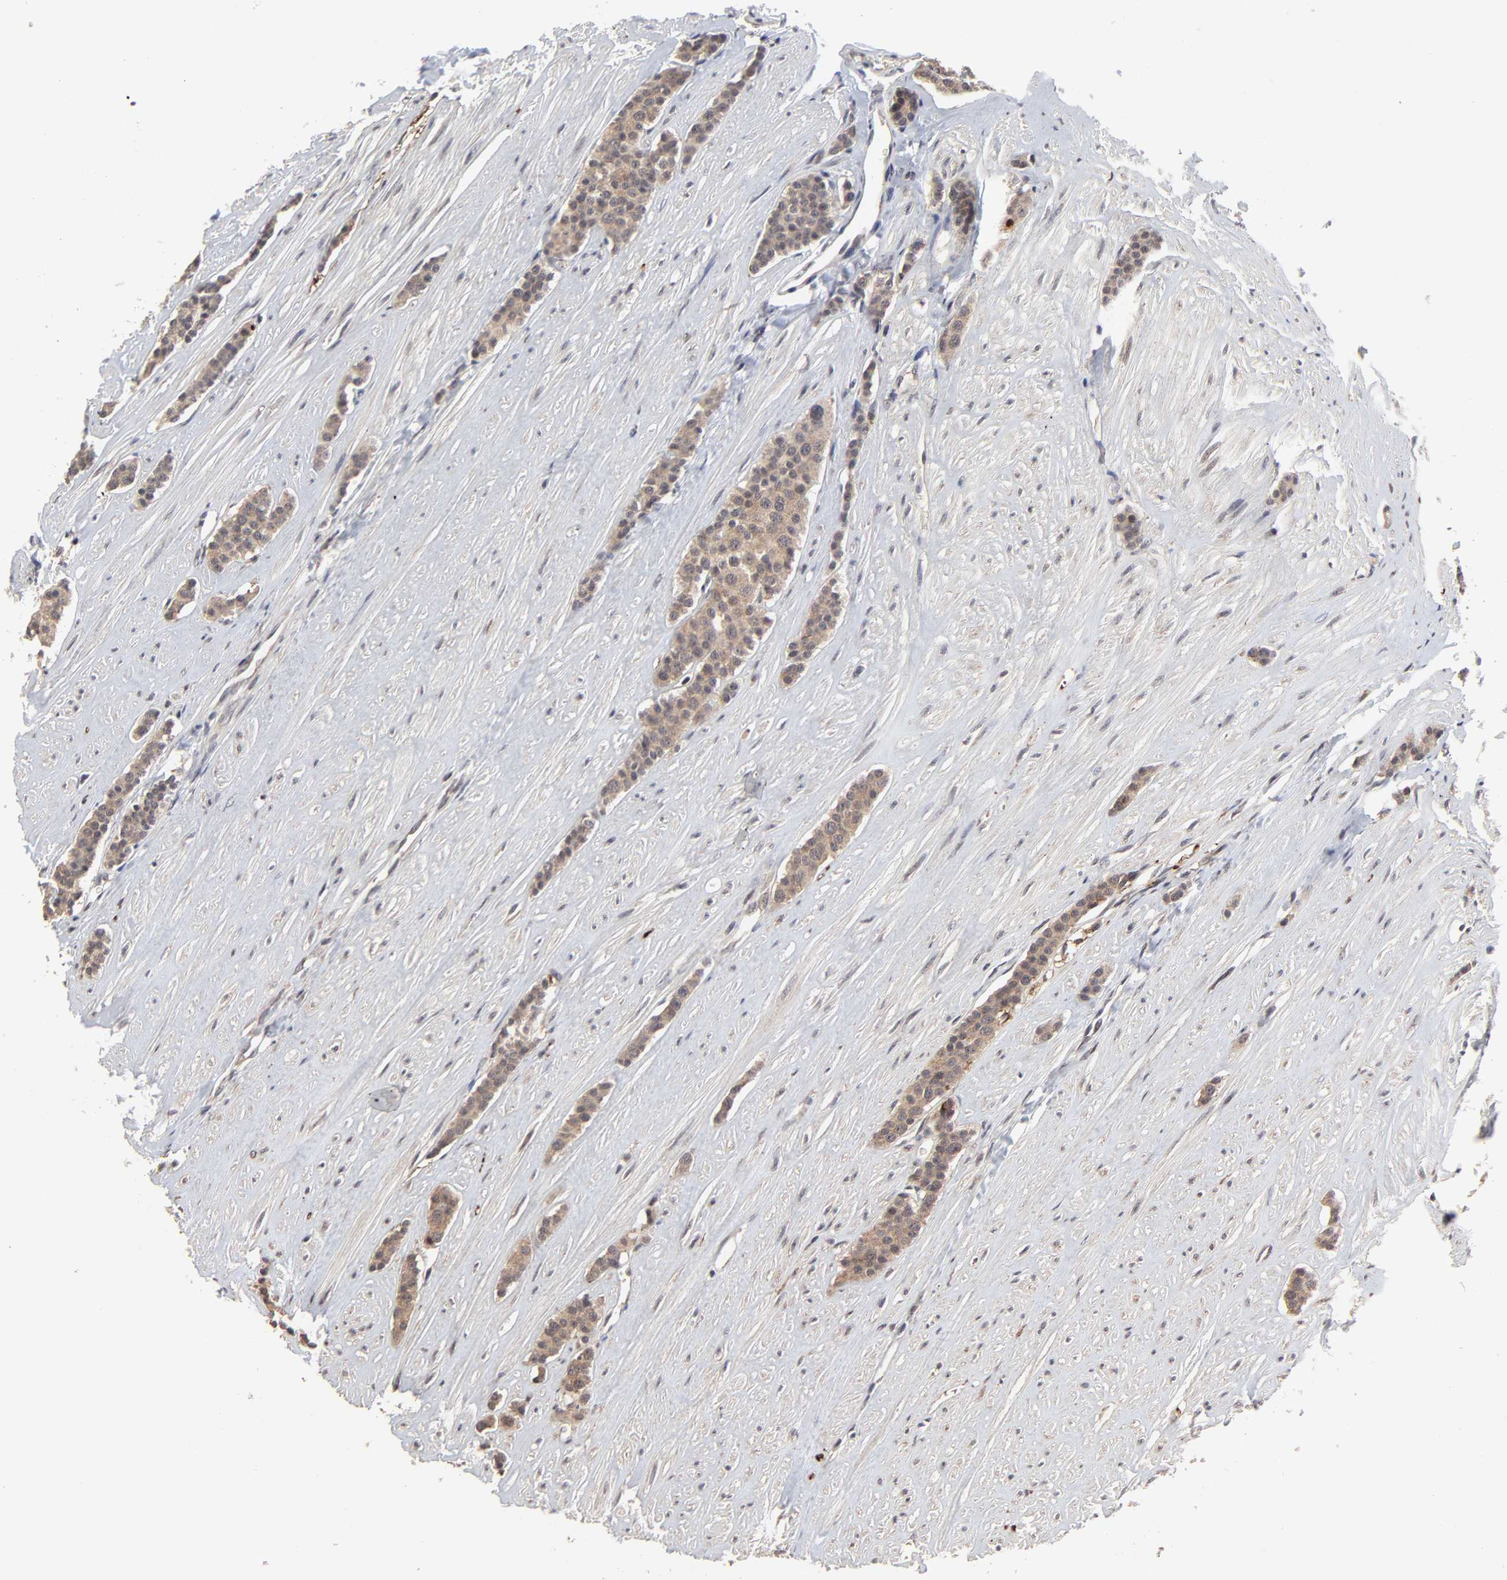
{"staining": {"intensity": "moderate", "quantity": ">75%", "location": "cytoplasmic/membranous"}, "tissue": "carcinoid", "cell_type": "Tumor cells", "image_type": "cancer", "snomed": [{"axis": "morphology", "description": "Carcinoid, malignant, NOS"}, {"axis": "topography", "description": "Small intestine"}], "caption": "A photomicrograph of carcinoid (malignant) stained for a protein demonstrates moderate cytoplasmic/membranous brown staining in tumor cells. The protein of interest is shown in brown color, while the nuclei are stained blue.", "gene": "FRMD8", "patient": {"sex": "male", "age": 60}}